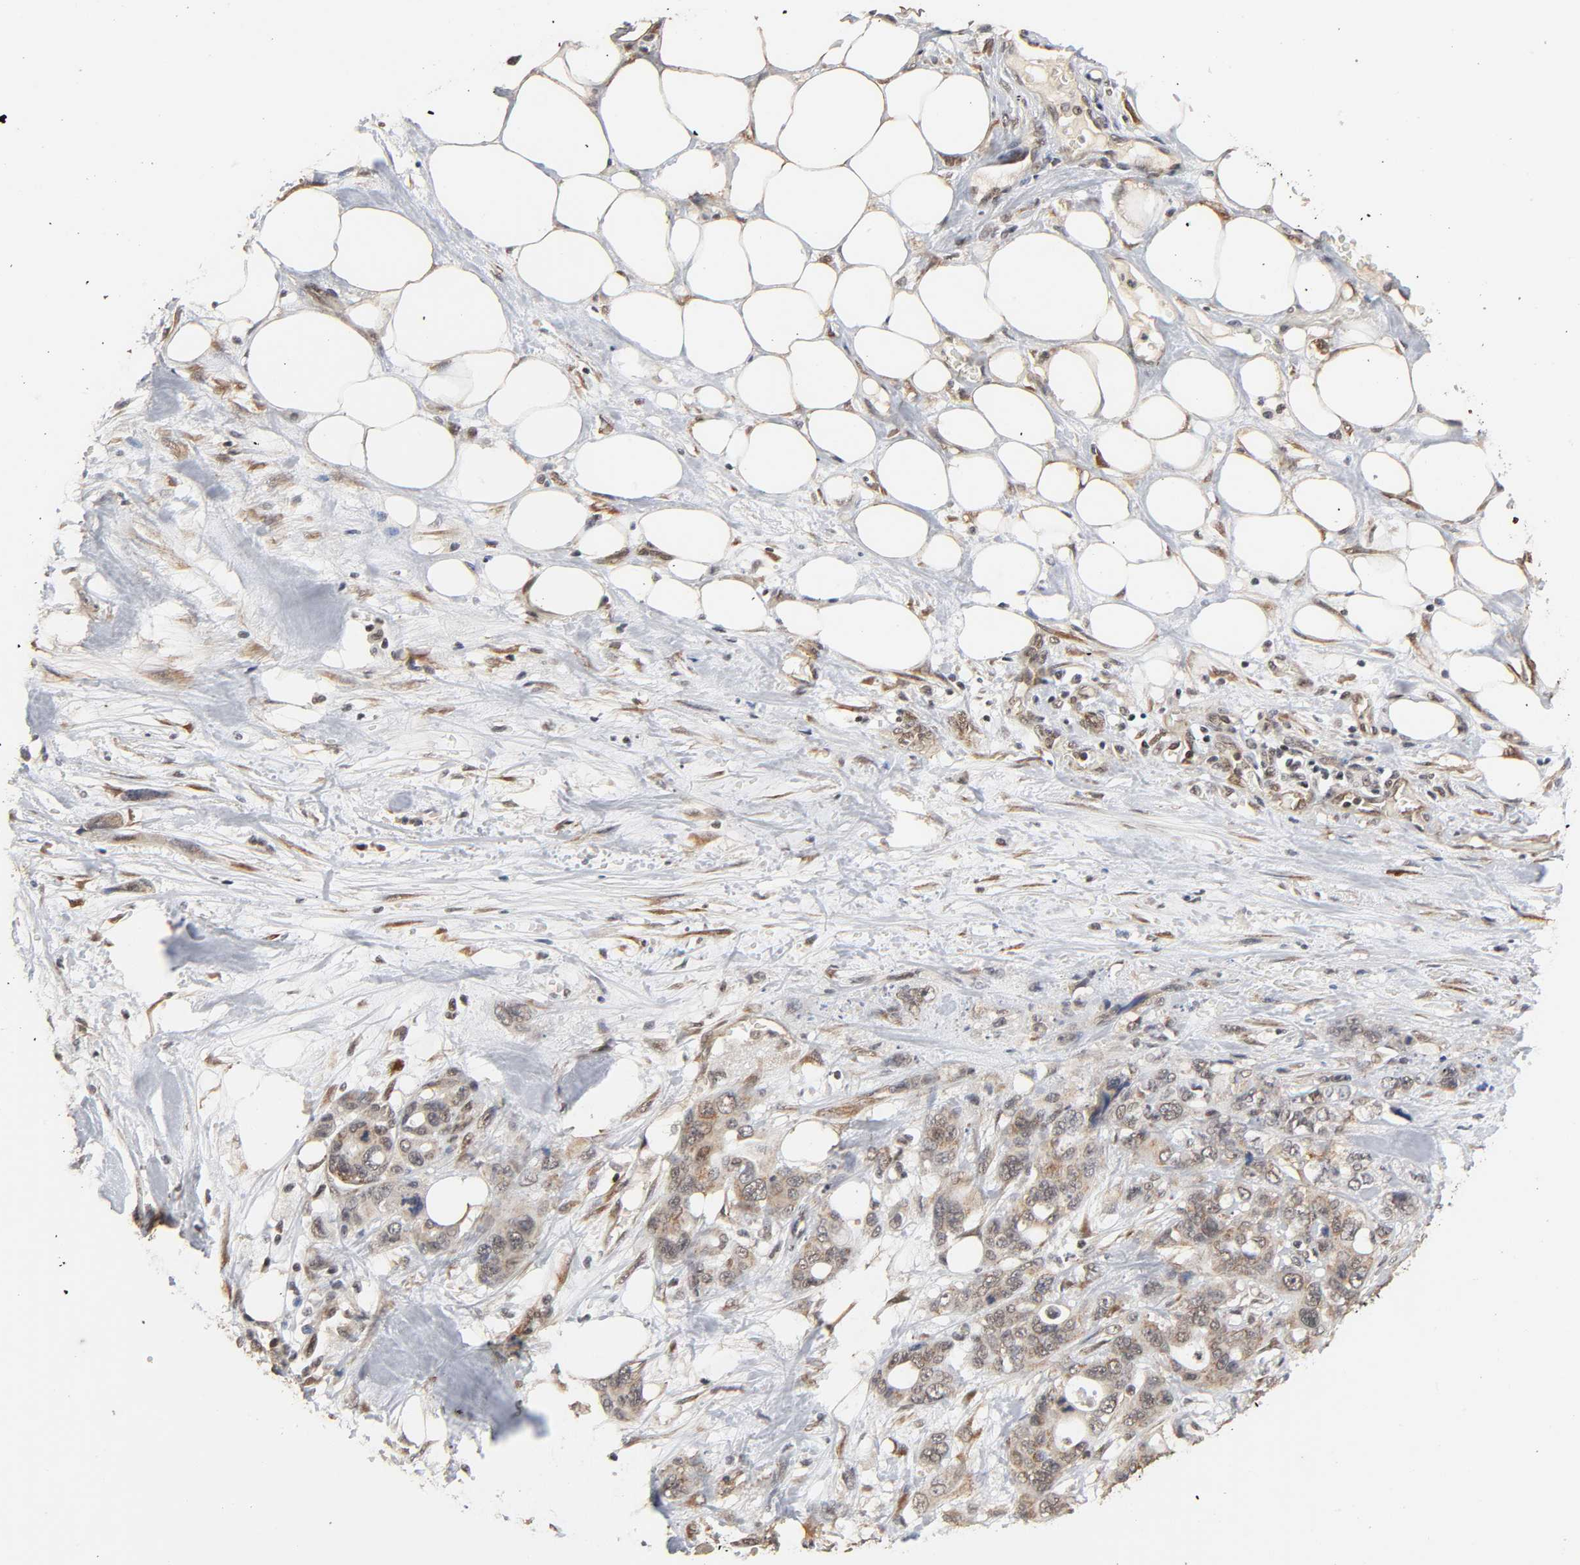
{"staining": {"intensity": "moderate", "quantity": "25%-75%", "location": "cytoplasmic/membranous,nuclear"}, "tissue": "pancreatic cancer", "cell_type": "Tumor cells", "image_type": "cancer", "snomed": [{"axis": "morphology", "description": "Adenocarcinoma, NOS"}, {"axis": "topography", "description": "Pancreas"}], "caption": "Moderate cytoplasmic/membranous and nuclear expression is present in about 25%-75% of tumor cells in pancreatic adenocarcinoma.", "gene": "ZNF384", "patient": {"sex": "male", "age": 46}}